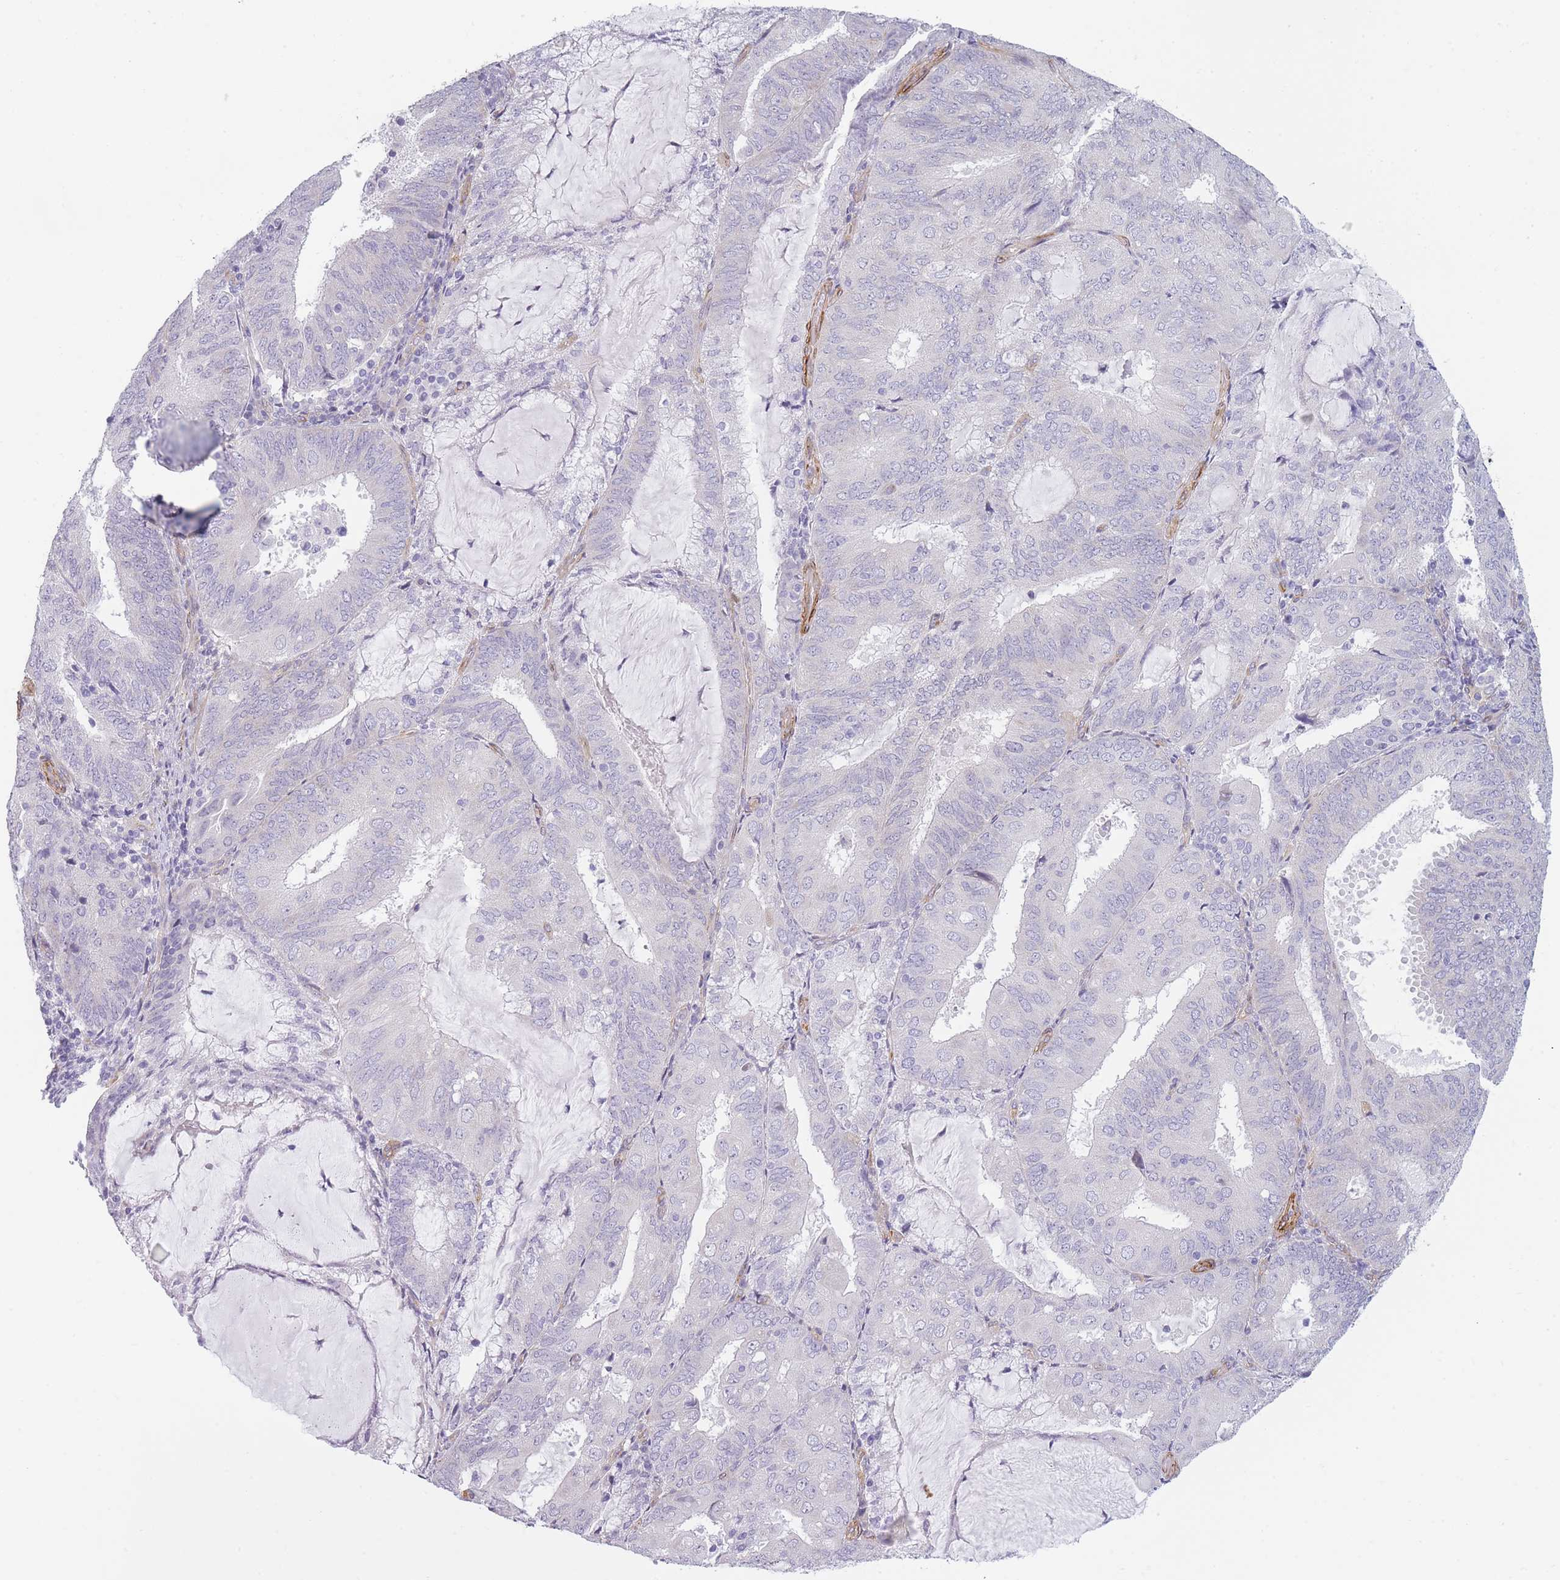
{"staining": {"intensity": "negative", "quantity": "none", "location": "none"}, "tissue": "endometrial cancer", "cell_type": "Tumor cells", "image_type": "cancer", "snomed": [{"axis": "morphology", "description": "Adenocarcinoma, NOS"}, {"axis": "topography", "description": "Endometrium"}], "caption": "Immunohistochemistry (IHC) of human endometrial cancer exhibits no staining in tumor cells.", "gene": "OR6B3", "patient": {"sex": "female", "age": 81}}